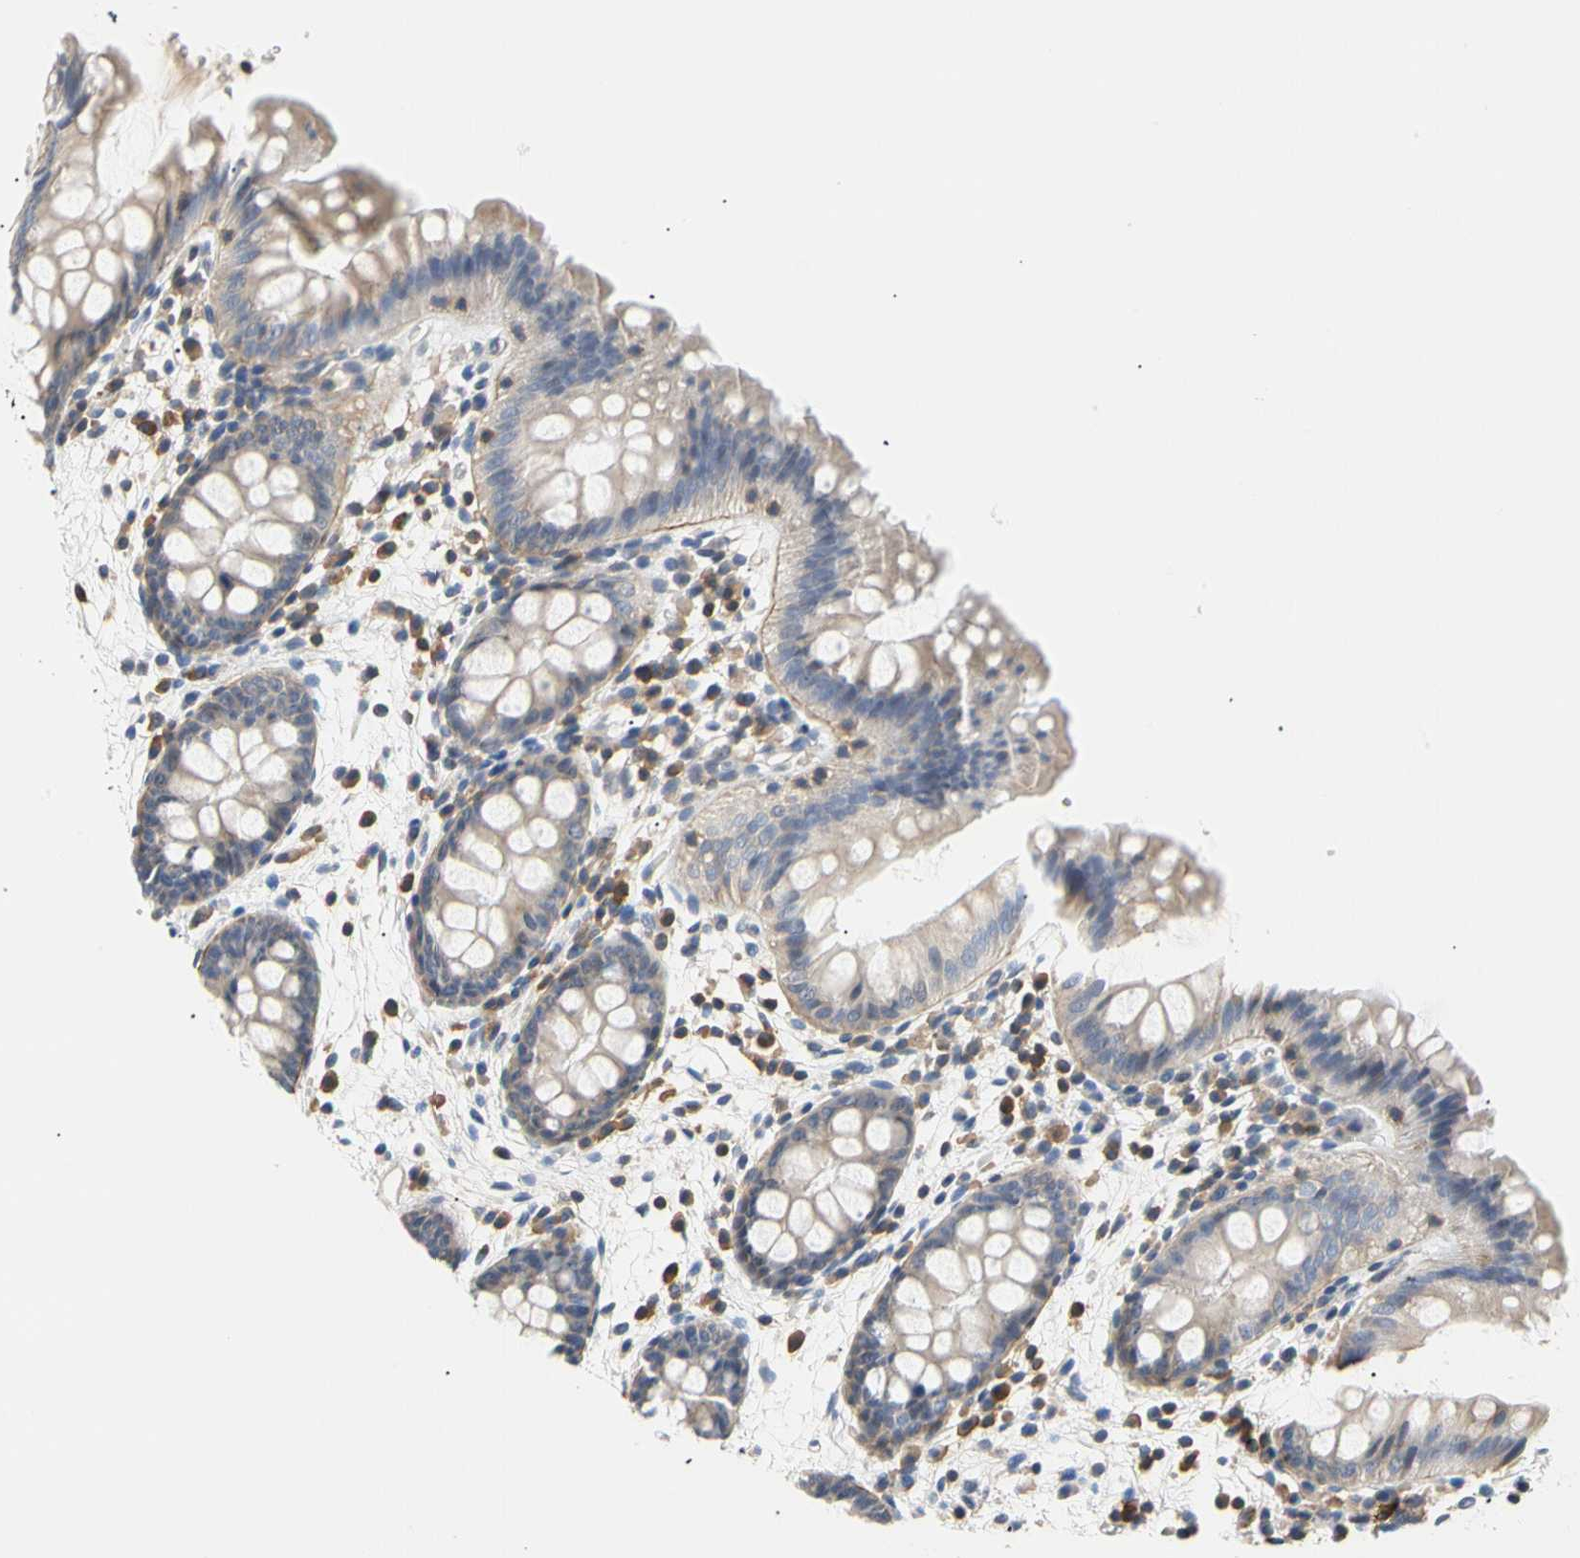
{"staining": {"intensity": "moderate", "quantity": "25%-75%", "location": "cytoplasmic/membranous"}, "tissue": "colon", "cell_type": "Endothelial cells", "image_type": "normal", "snomed": [{"axis": "morphology", "description": "Normal tissue, NOS"}, {"axis": "topography", "description": "Smooth muscle"}, {"axis": "topography", "description": "Colon"}], "caption": "A brown stain highlights moderate cytoplasmic/membranous expression of a protein in endothelial cells of benign human colon.", "gene": "TNFRSF18", "patient": {"sex": "male", "age": 67}}